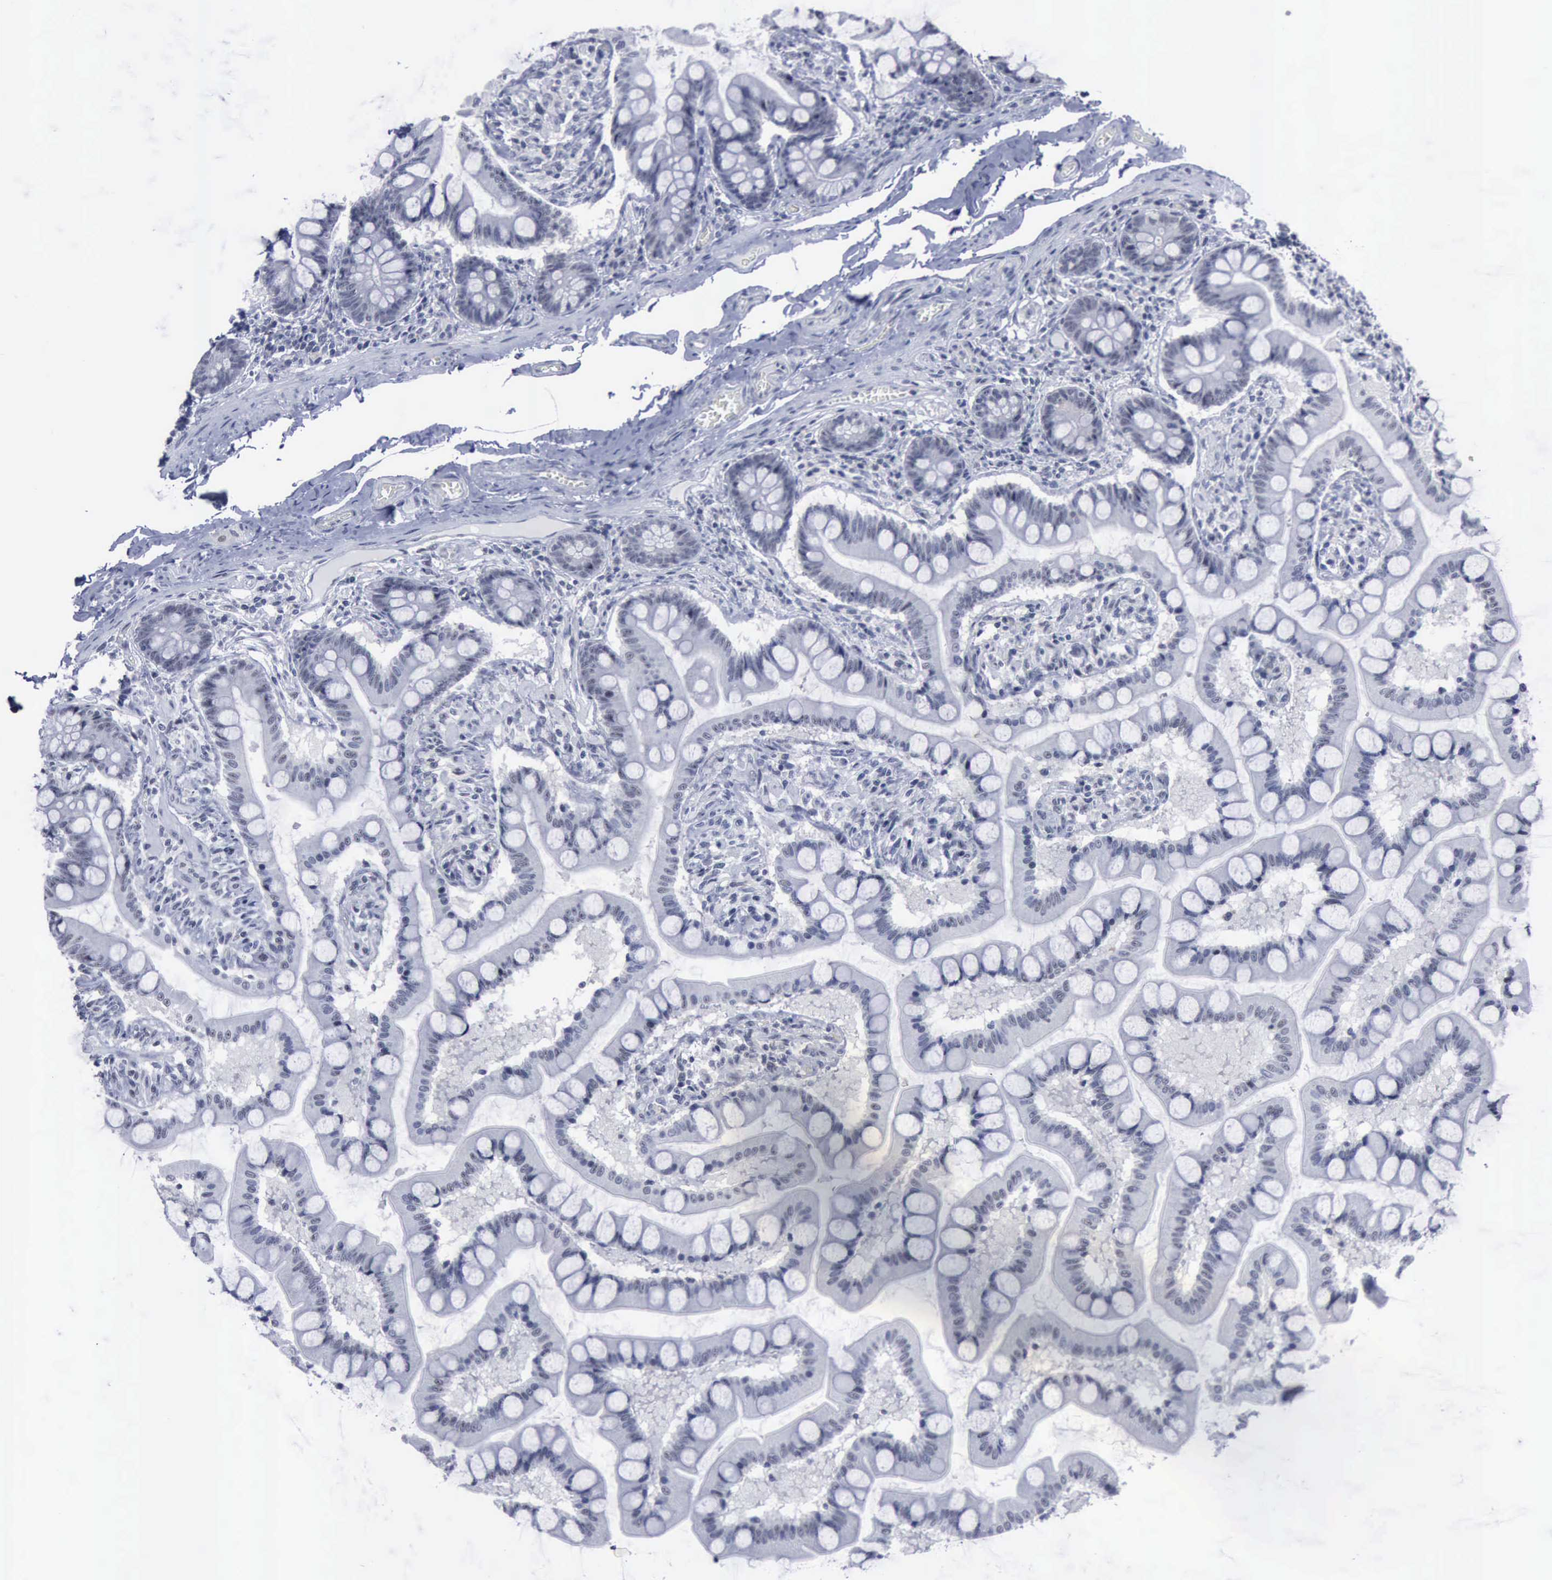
{"staining": {"intensity": "negative", "quantity": "none", "location": "none"}, "tissue": "small intestine", "cell_type": "Glandular cells", "image_type": "normal", "snomed": [{"axis": "morphology", "description": "Normal tissue, NOS"}, {"axis": "topography", "description": "Small intestine"}], "caption": "IHC of unremarkable human small intestine reveals no staining in glandular cells.", "gene": "BRD1", "patient": {"sex": "male", "age": 41}}